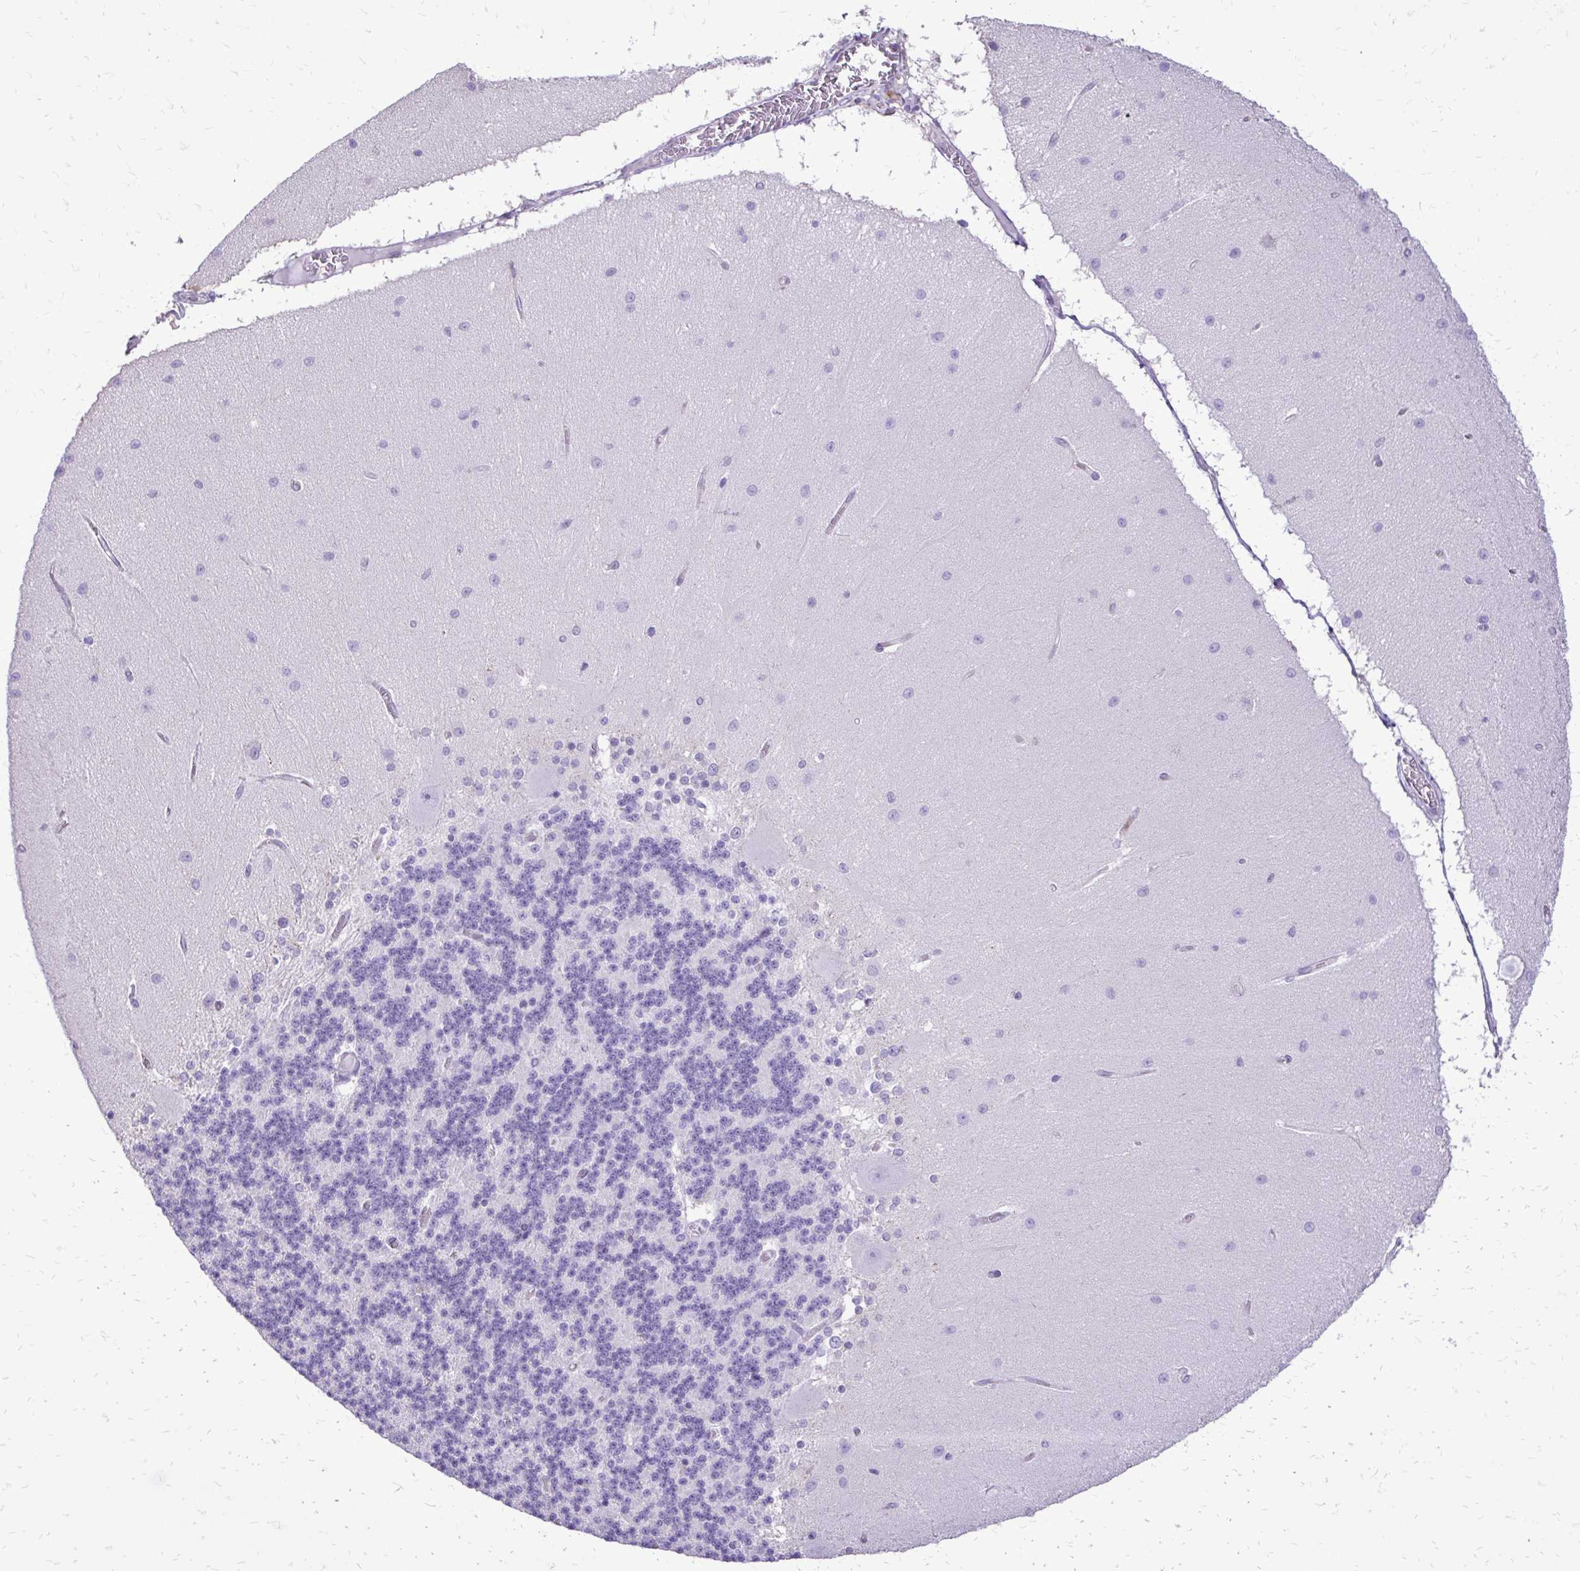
{"staining": {"intensity": "negative", "quantity": "none", "location": "none"}, "tissue": "cerebellum", "cell_type": "Cells in granular layer", "image_type": "normal", "snomed": [{"axis": "morphology", "description": "Normal tissue, NOS"}, {"axis": "topography", "description": "Cerebellum"}], "caption": "The histopathology image reveals no staining of cells in granular layer in normal cerebellum. (Immunohistochemistry (ihc), brightfield microscopy, high magnification).", "gene": "CAT", "patient": {"sex": "female", "age": 54}}